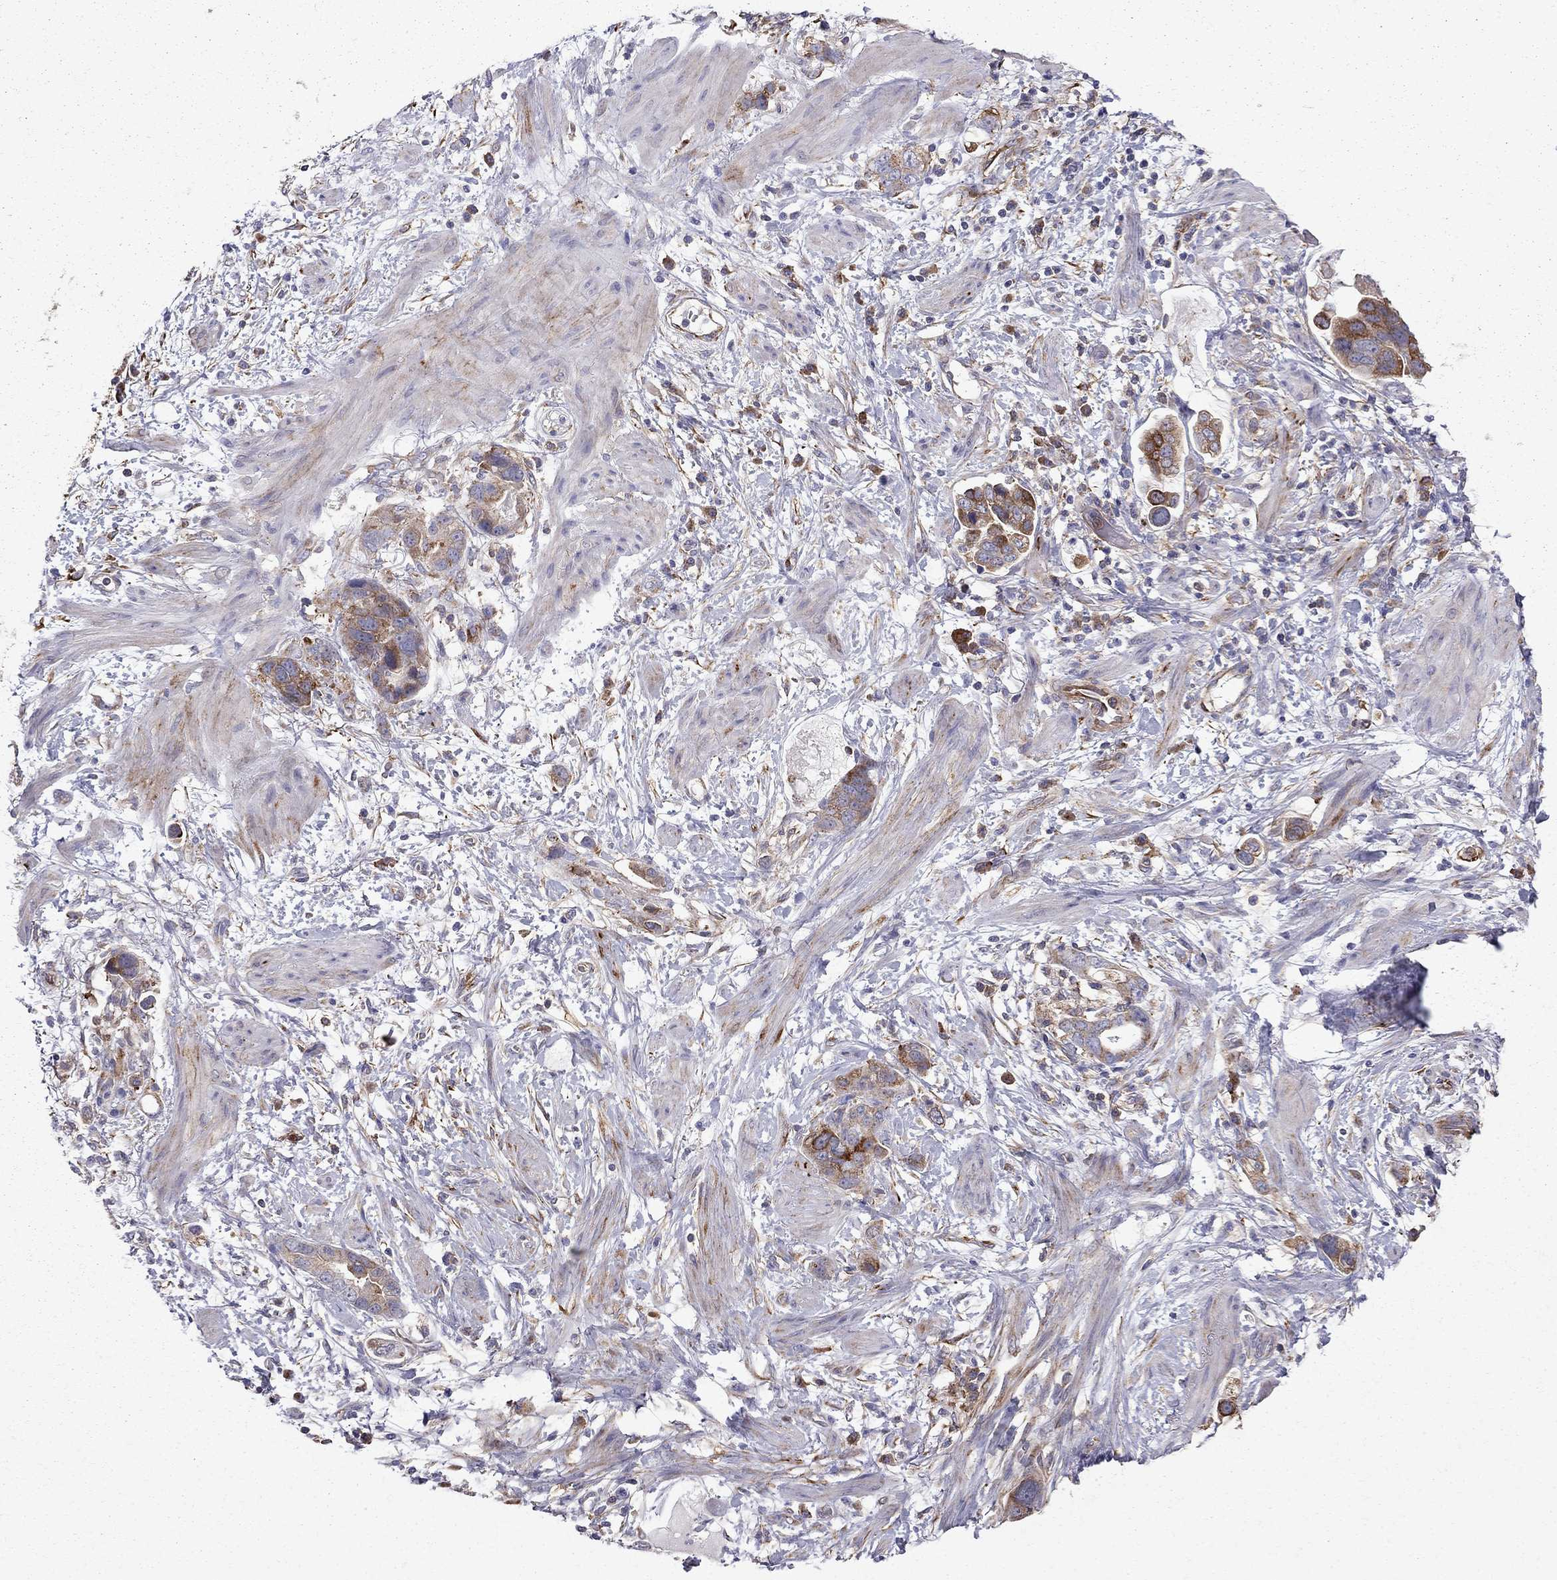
{"staining": {"intensity": "strong", "quantity": ">75%", "location": "cytoplasmic/membranous"}, "tissue": "stomach cancer", "cell_type": "Tumor cells", "image_type": "cancer", "snomed": [{"axis": "morphology", "description": "Adenocarcinoma, NOS"}, {"axis": "topography", "description": "Stomach, lower"}], "caption": "A micrograph of stomach cancer (adenocarcinoma) stained for a protein exhibits strong cytoplasmic/membranous brown staining in tumor cells.", "gene": "EIF4E3", "patient": {"sex": "female", "age": 93}}